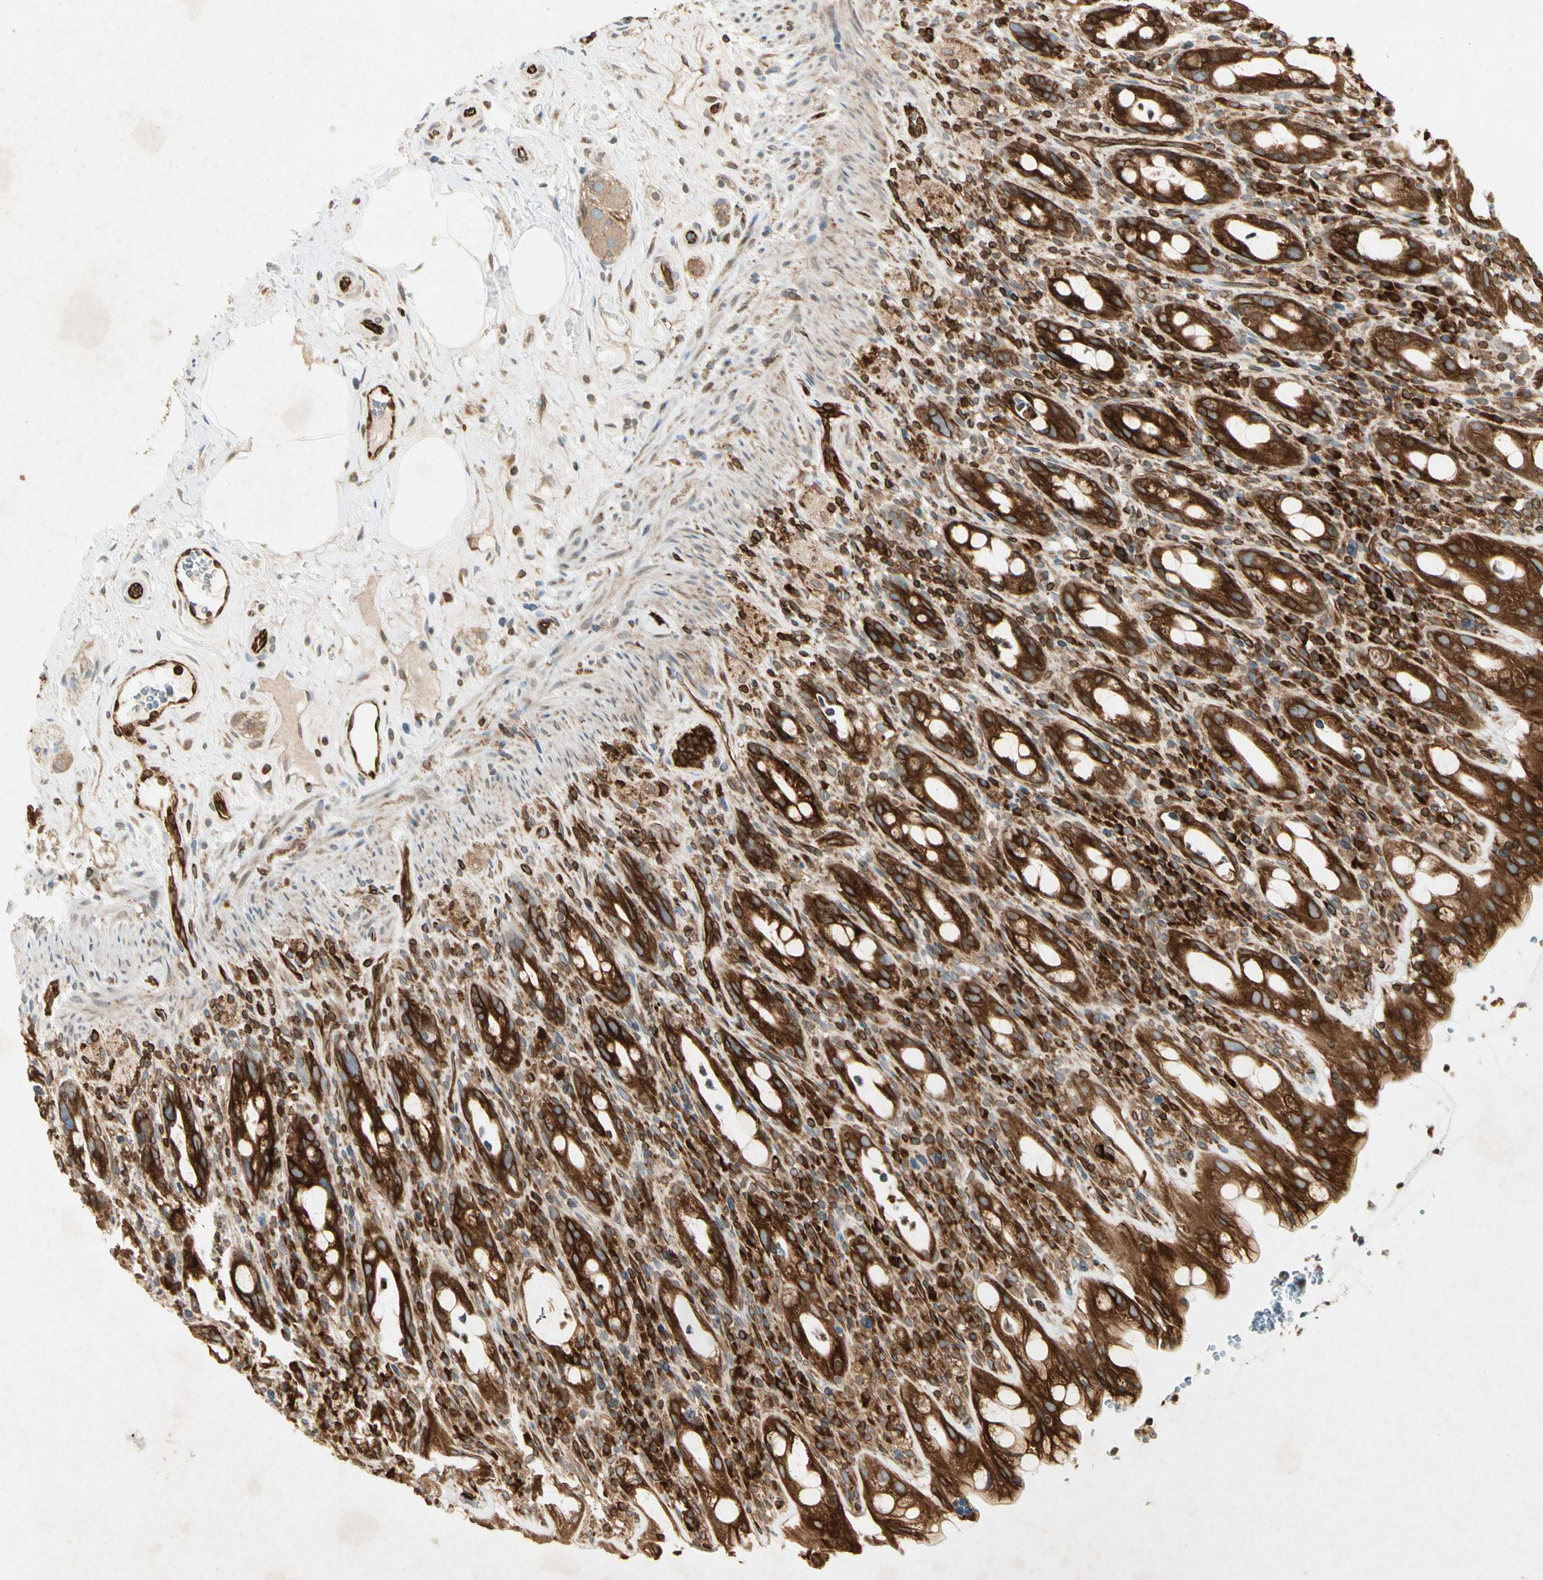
{"staining": {"intensity": "strong", "quantity": ">75%", "location": "cytoplasmic/membranous"}, "tissue": "rectum", "cell_type": "Glandular cells", "image_type": "normal", "snomed": [{"axis": "morphology", "description": "Normal tissue, NOS"}, {"axis": "topography", "description": "Rectum"}], "caption": "A photomicrograph of human rectum stained for a protein displays strong cytoplasmic/membranous brown staining in glandular cells.", "gene": "TAPBP", "patient": {"sex": "male", "age": 44}}